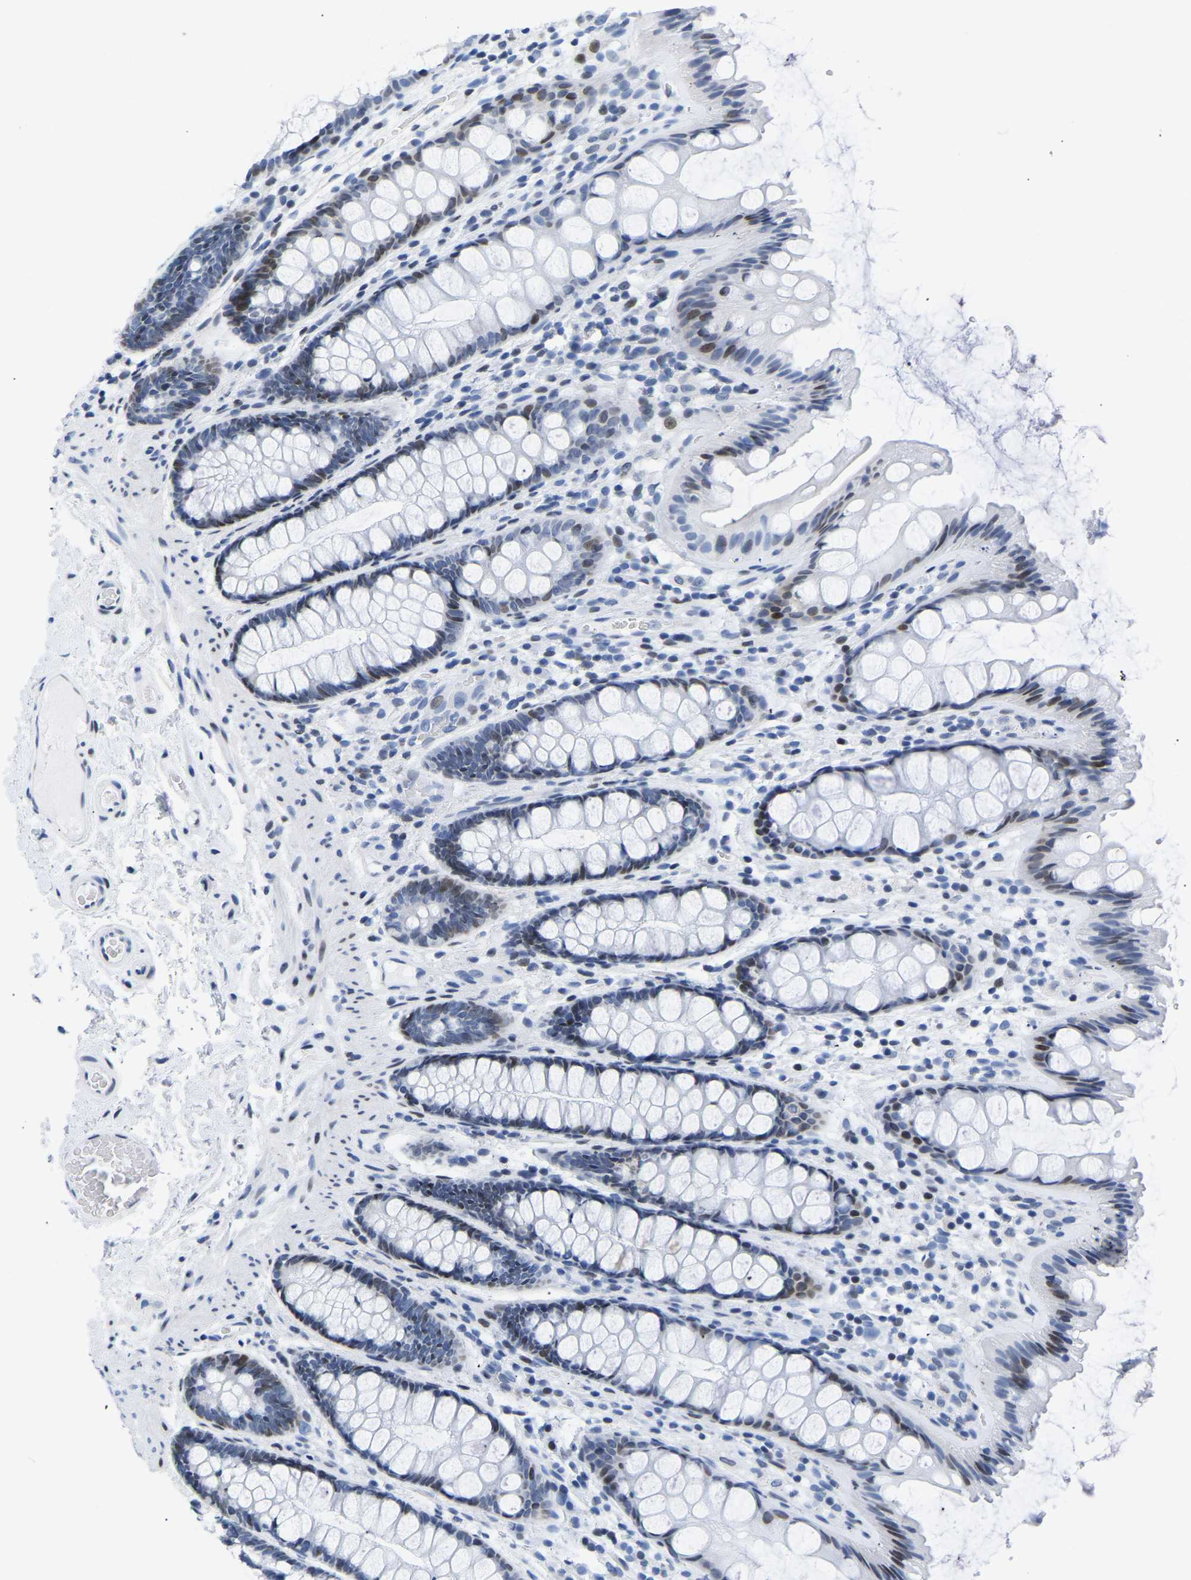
{"staining": {"intensity": "negative", "quantity": "none", "location": "none"}, "tissue": "colon", "cell_type": "Endothelial cells", "image_type": "normal", "snomed": [{"axis": "morphology", "description": "Normal tissue, NOS"}, {"axis": "topography", "description": "Colon"}], "caption": "Immunohistochemical staining of benign colon demonstrates no significant expression in endothelial cells.", "gene": "UPK3A", "patient": {"sex": "female", "age": 56}}